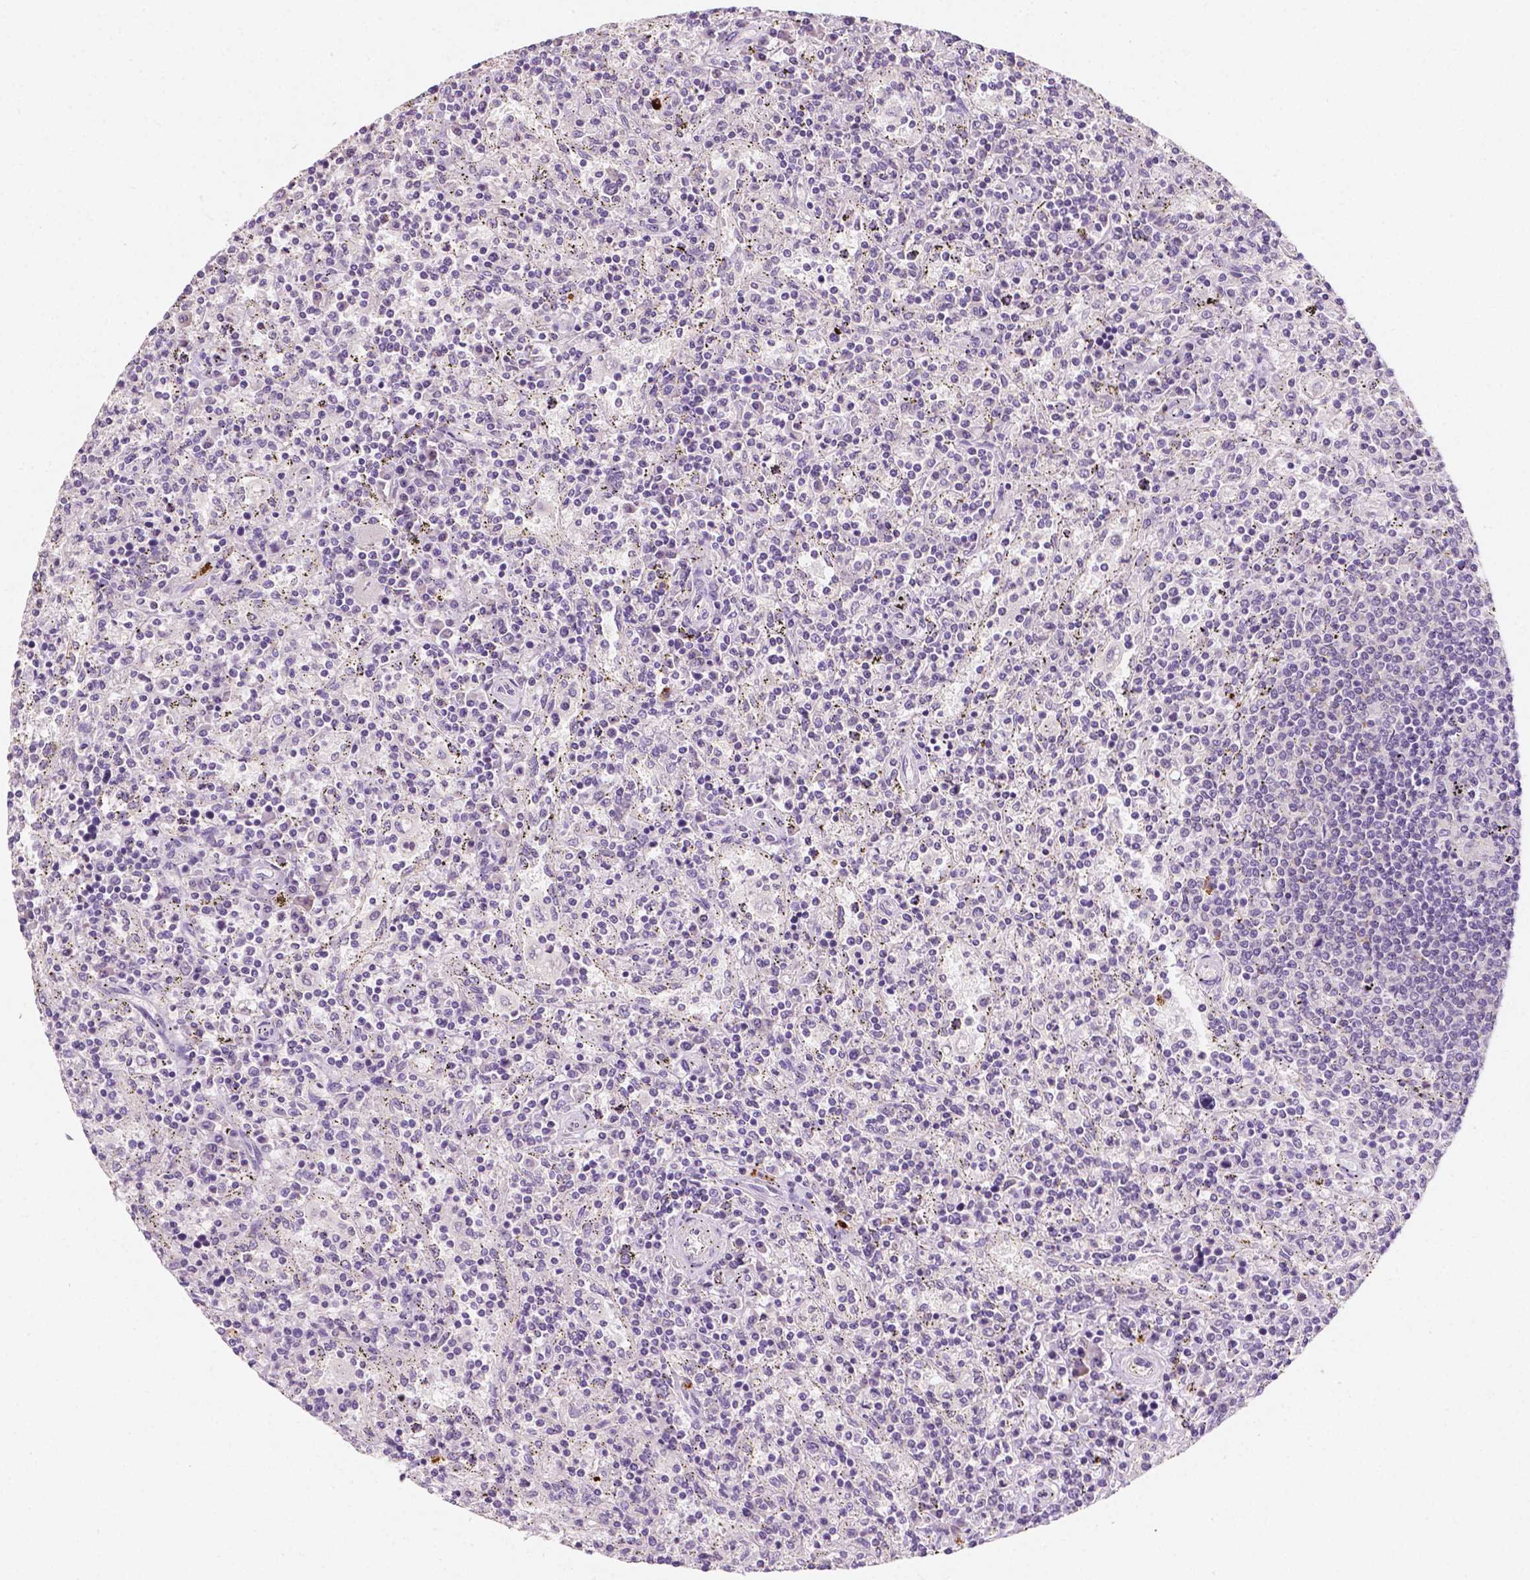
{"staining": {"intensity": "negative", "quantity": "none", "location": "none"}, "tissue": "lymphoma", "cell_type": "Tumor cells", "image_type": "cancer", "snomed": [{"axis": "morphology", "description": "Malignant lymphoma, non-Hodgkin's type, Low grade"}, {"axis": "topography", "description": "Spleen"}], "caption": "Lymphoma stained for a protein using IHC demonstrates no staining tumor cells.", "gene": "SIRT2", "patient": {"sex": "male", "age": 62}}